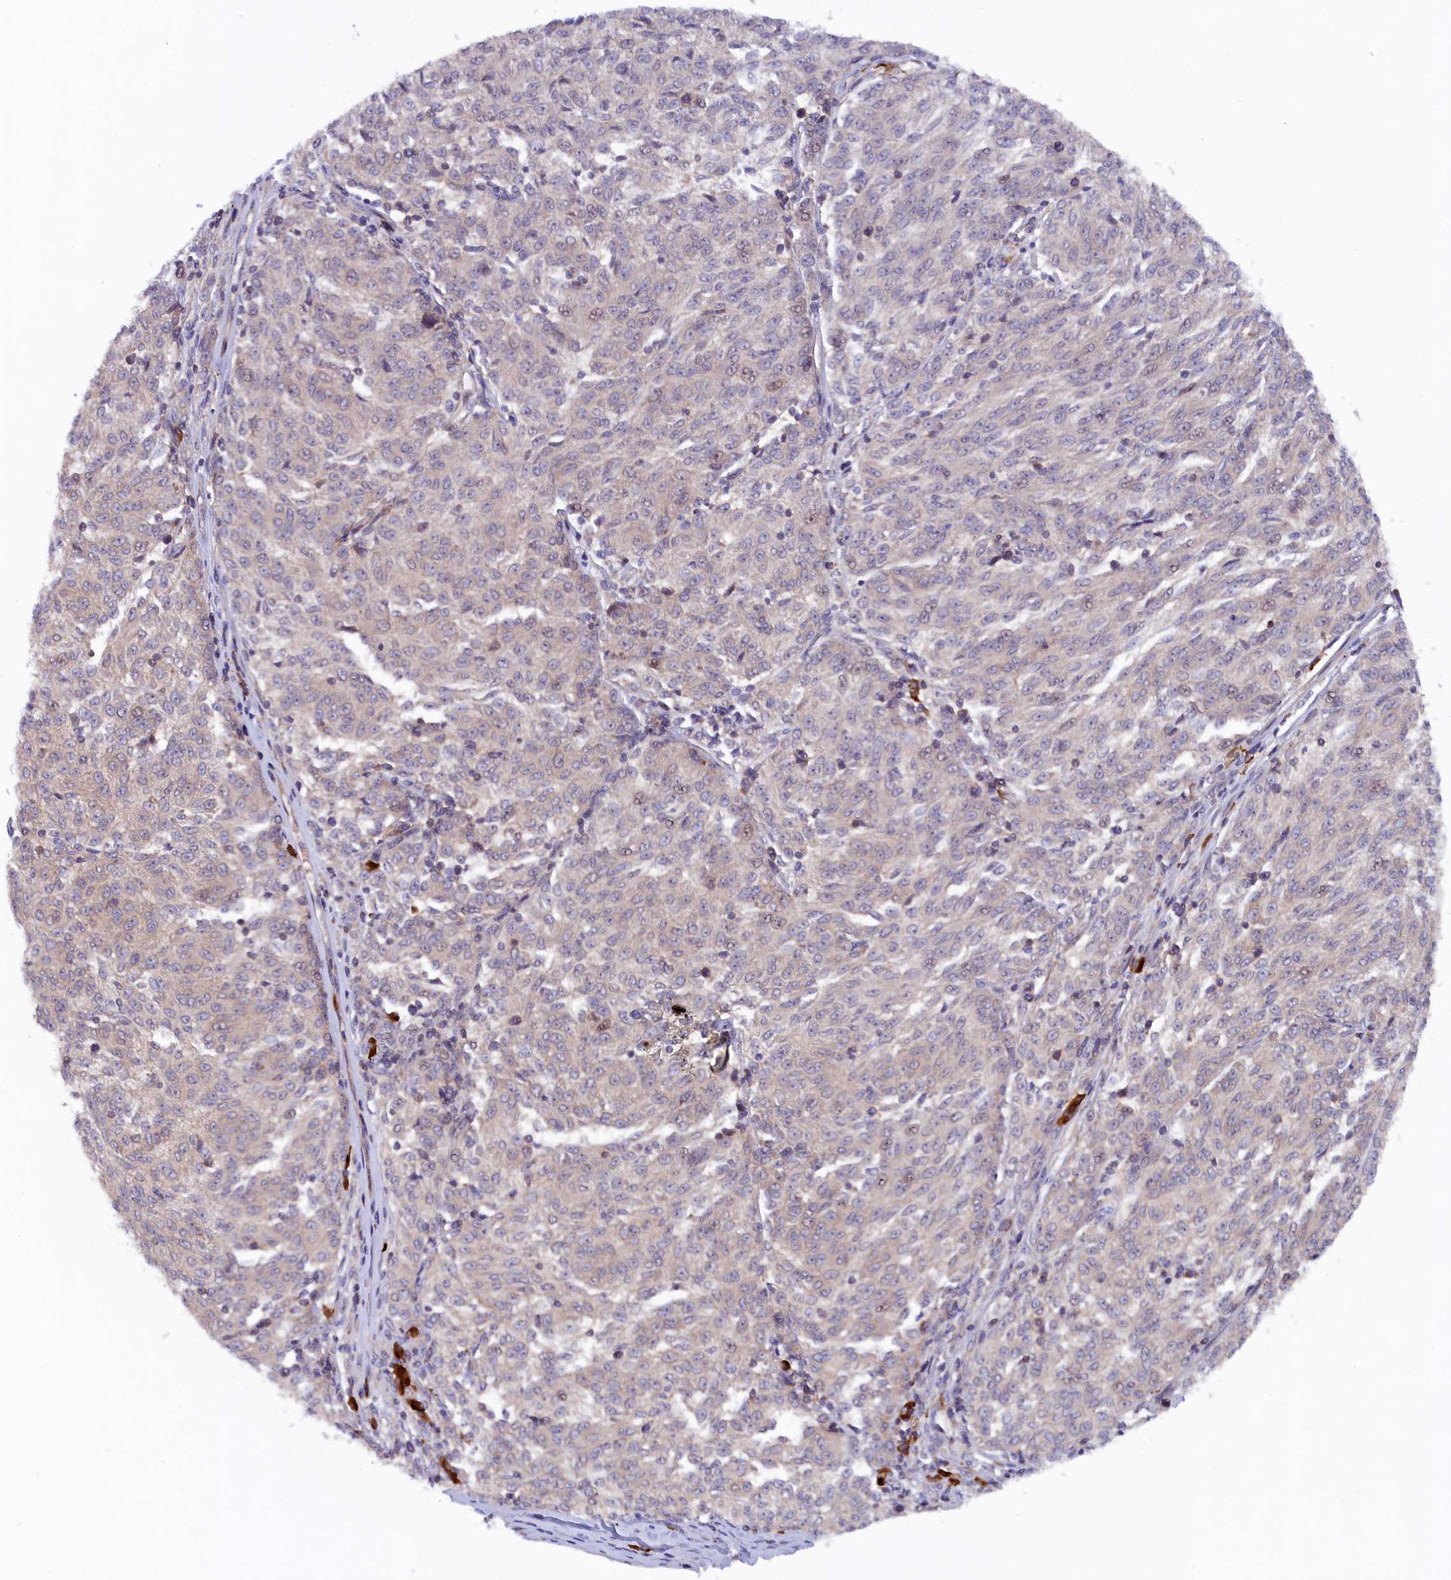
{"staining": {"intensity": "negative", "quantity": "none", "location": "none"}, "tissue": "melanoma", "cell_type": "Tumor cells", "image_type": "cancer", "snomed": [{"axis": "morphology", "description": "Malignant melanoma, NOS"}, {"axis": "topography", "description": "Skin"}], "caption": "IHC micrograph of neoplastic tissue: melanoma stained with DAB displays no significant protein staining in tumor cells.", "gene": "JPT2", "patient": {"sex": "female", "age": 72}}